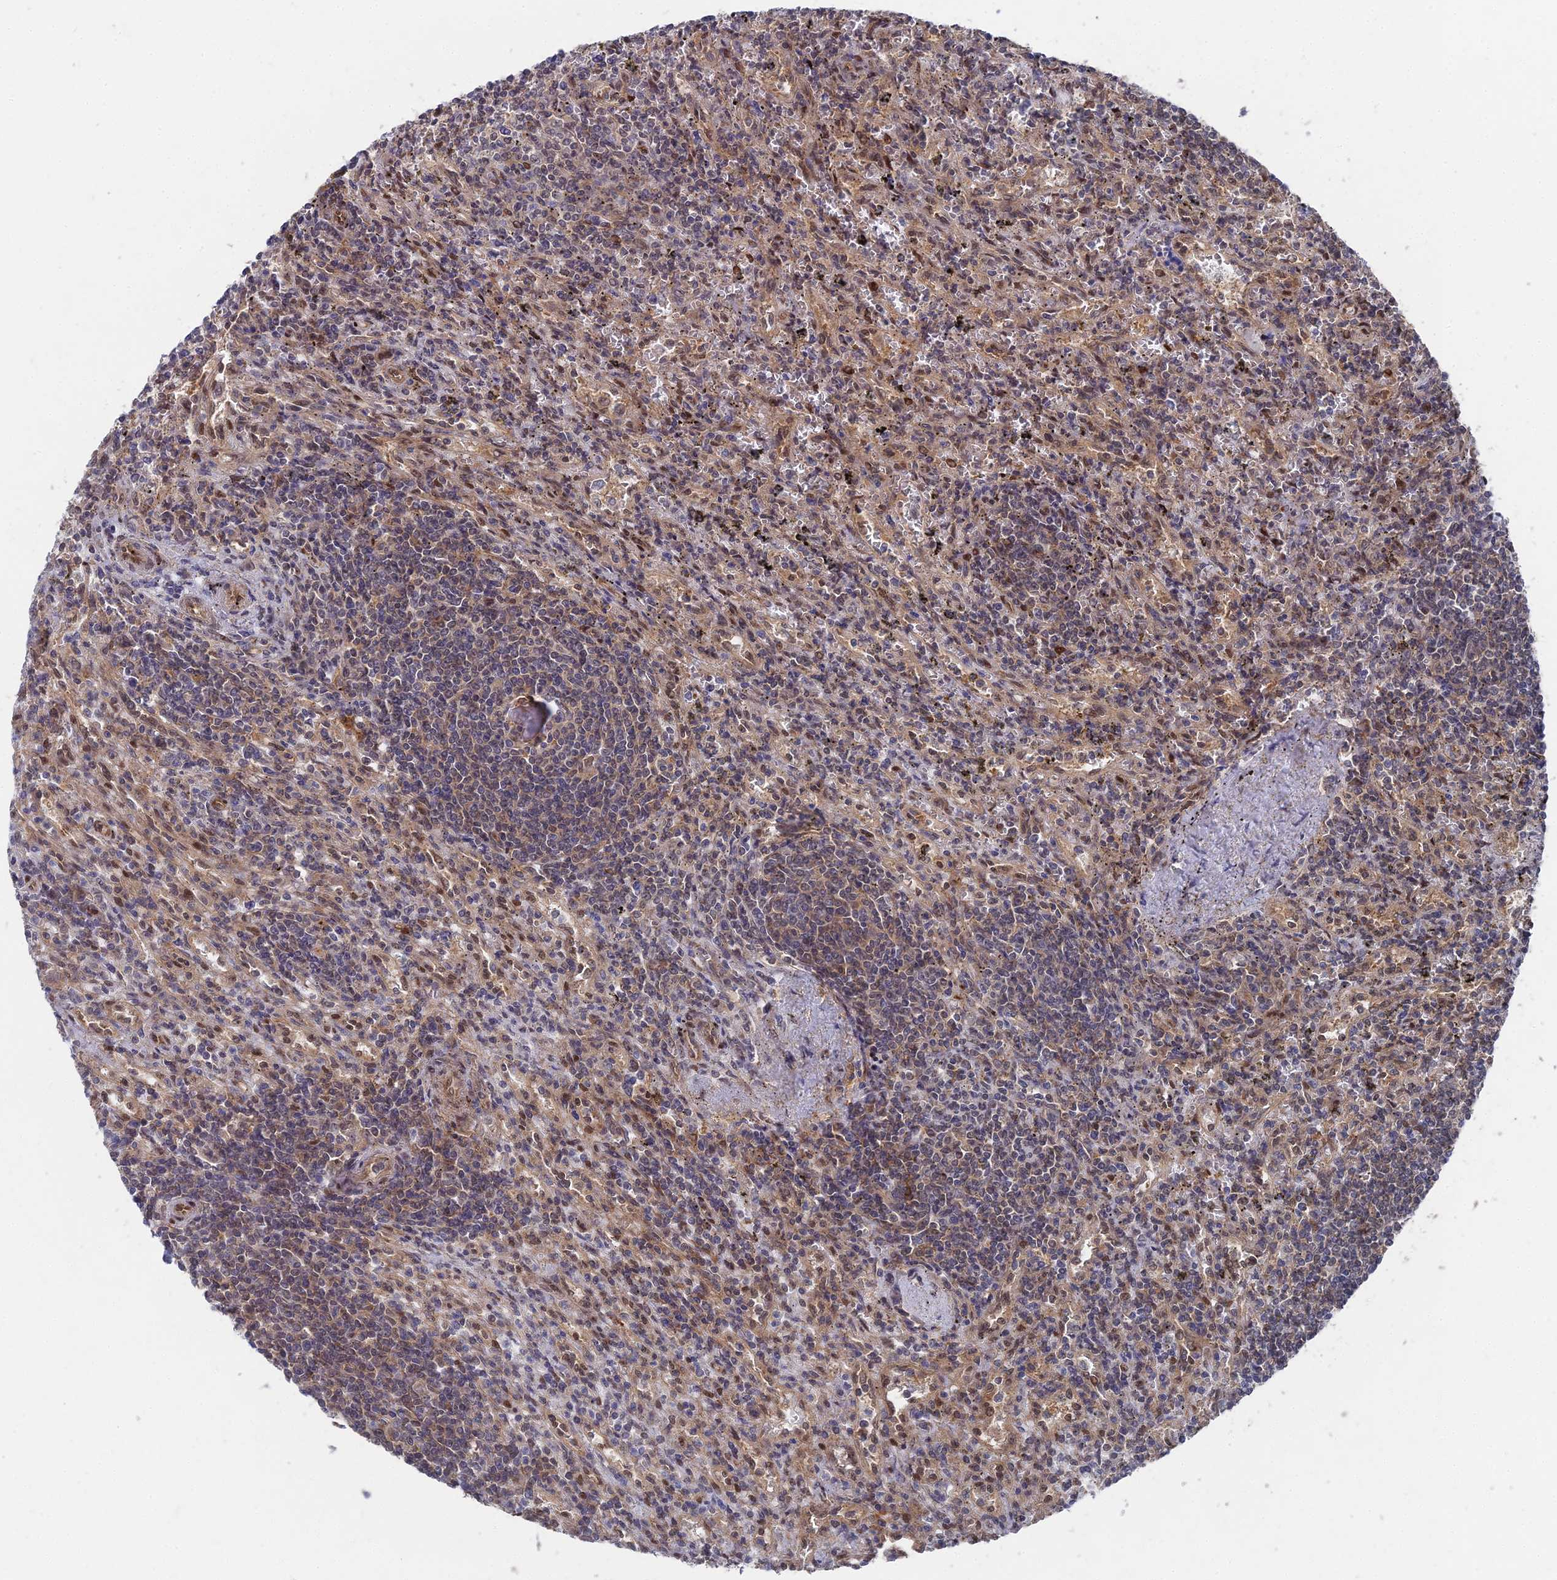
{"staining": {"intensity": "weak", "quantity": "<25%", "location": "cytoplasmic/membranous"}, "tissue": "lymphoma", "cell_type": "Tumor cells", "image_type": "cancer", "snomed": [{"axis": "morphology", "description": "Malignant lymphoma, non-Hodgkin's type, Low grade"}, {"axis": "topography", "description": "Spleen"}], "caption": "A photomicrograph of lymphoma stained for a protein displays no brown staining in tumor cells.", "gene": "UNC5D", "patient": {"sex": "male", "age": 76}}